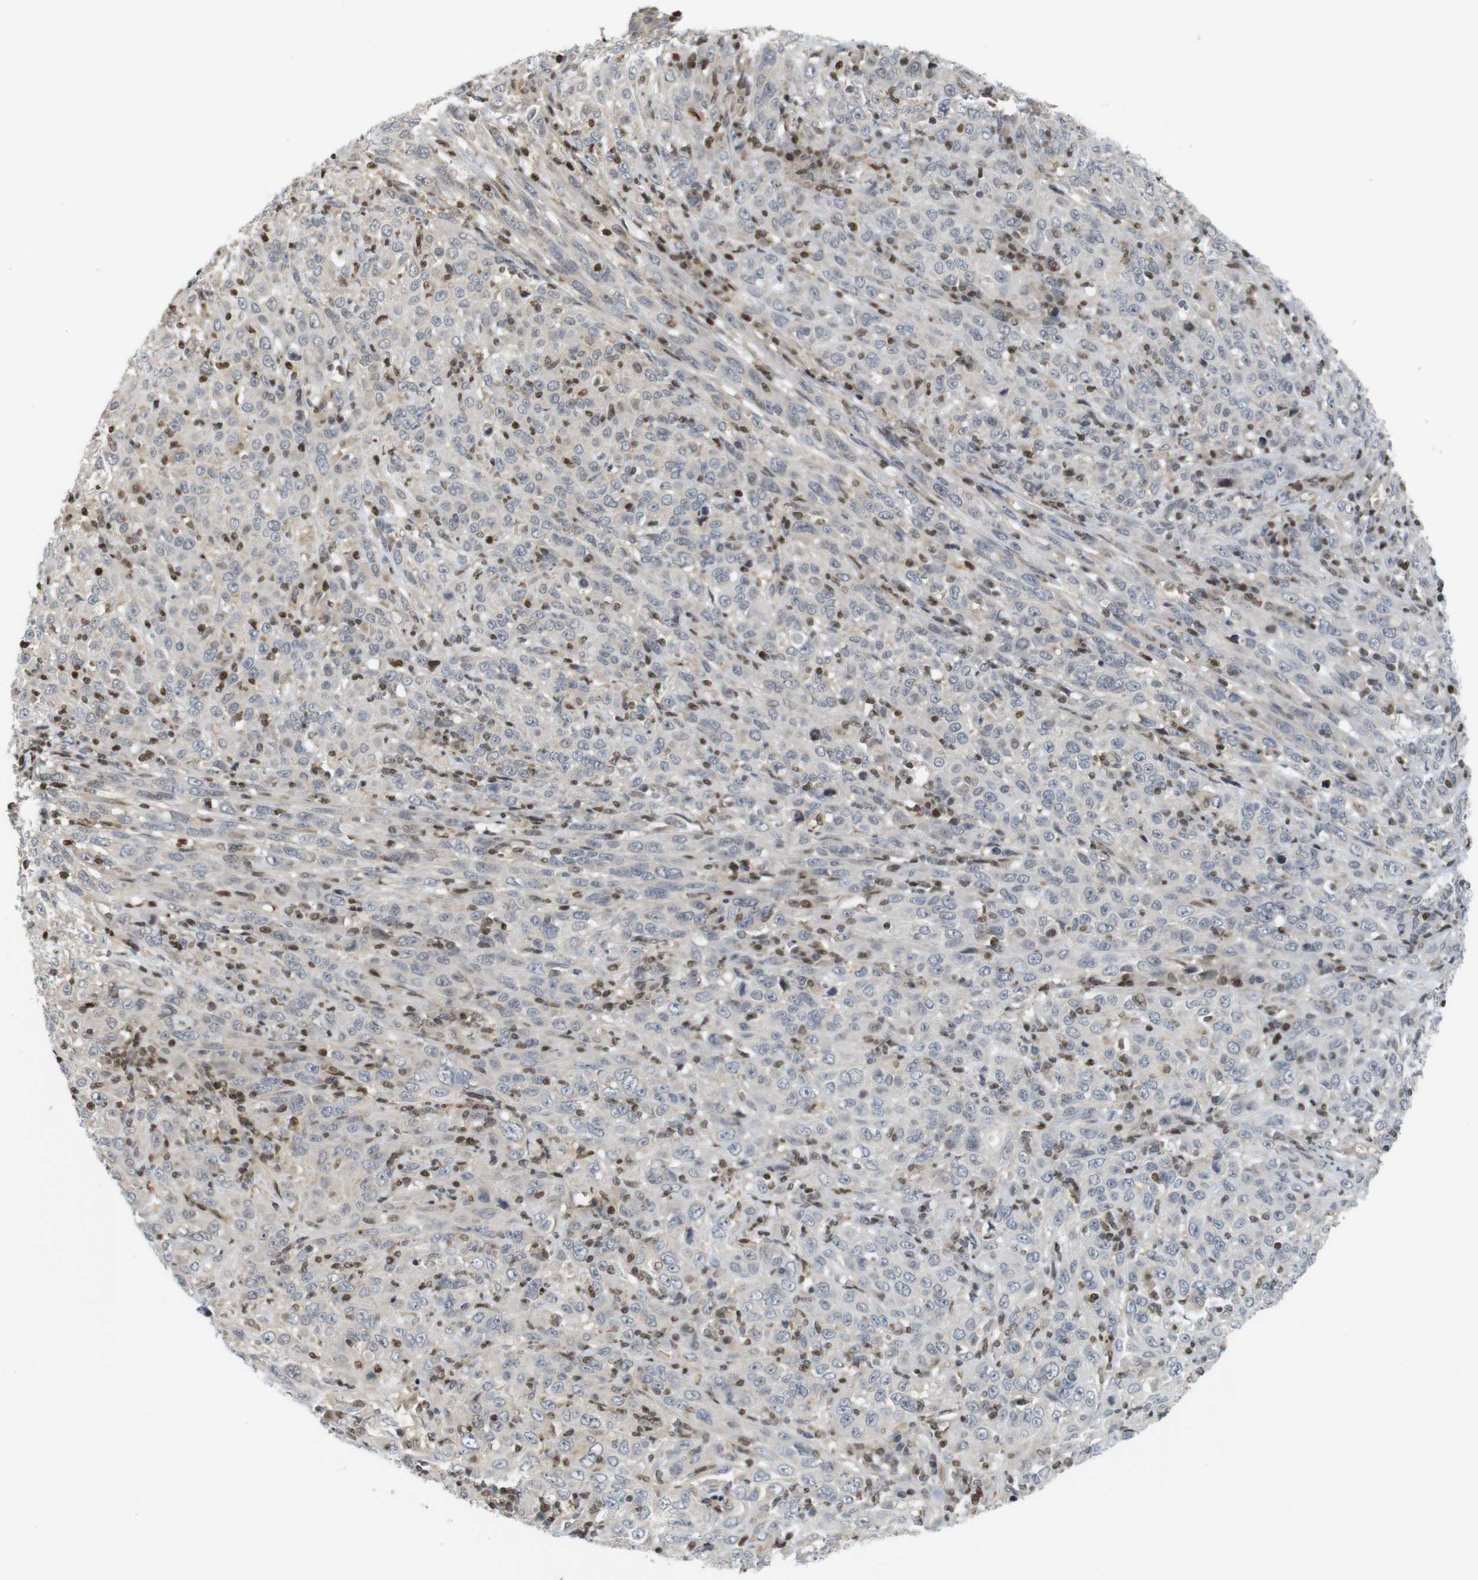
{"staining": {"intensity": "weak", "quantity": "25%-75%", "location": "cytoplasmic/membranous"}, "tissue": "cervical cancer", "cell_type": "Tumor cells", "image_type": "cancer", "snomed": [{"axis": "morphology", "description": "Squamous cell carcinoma, NOS"}, {"axis": "topography", "description": "Cervix"}], "caption": "This is an image of immunohistochemistry staining of cervical cancer, which shows weak positivity in the cytoplasmic/membranous of tumor cells.", "gene": "MBD1", "patient": {"sex": "female", "age": 46}}